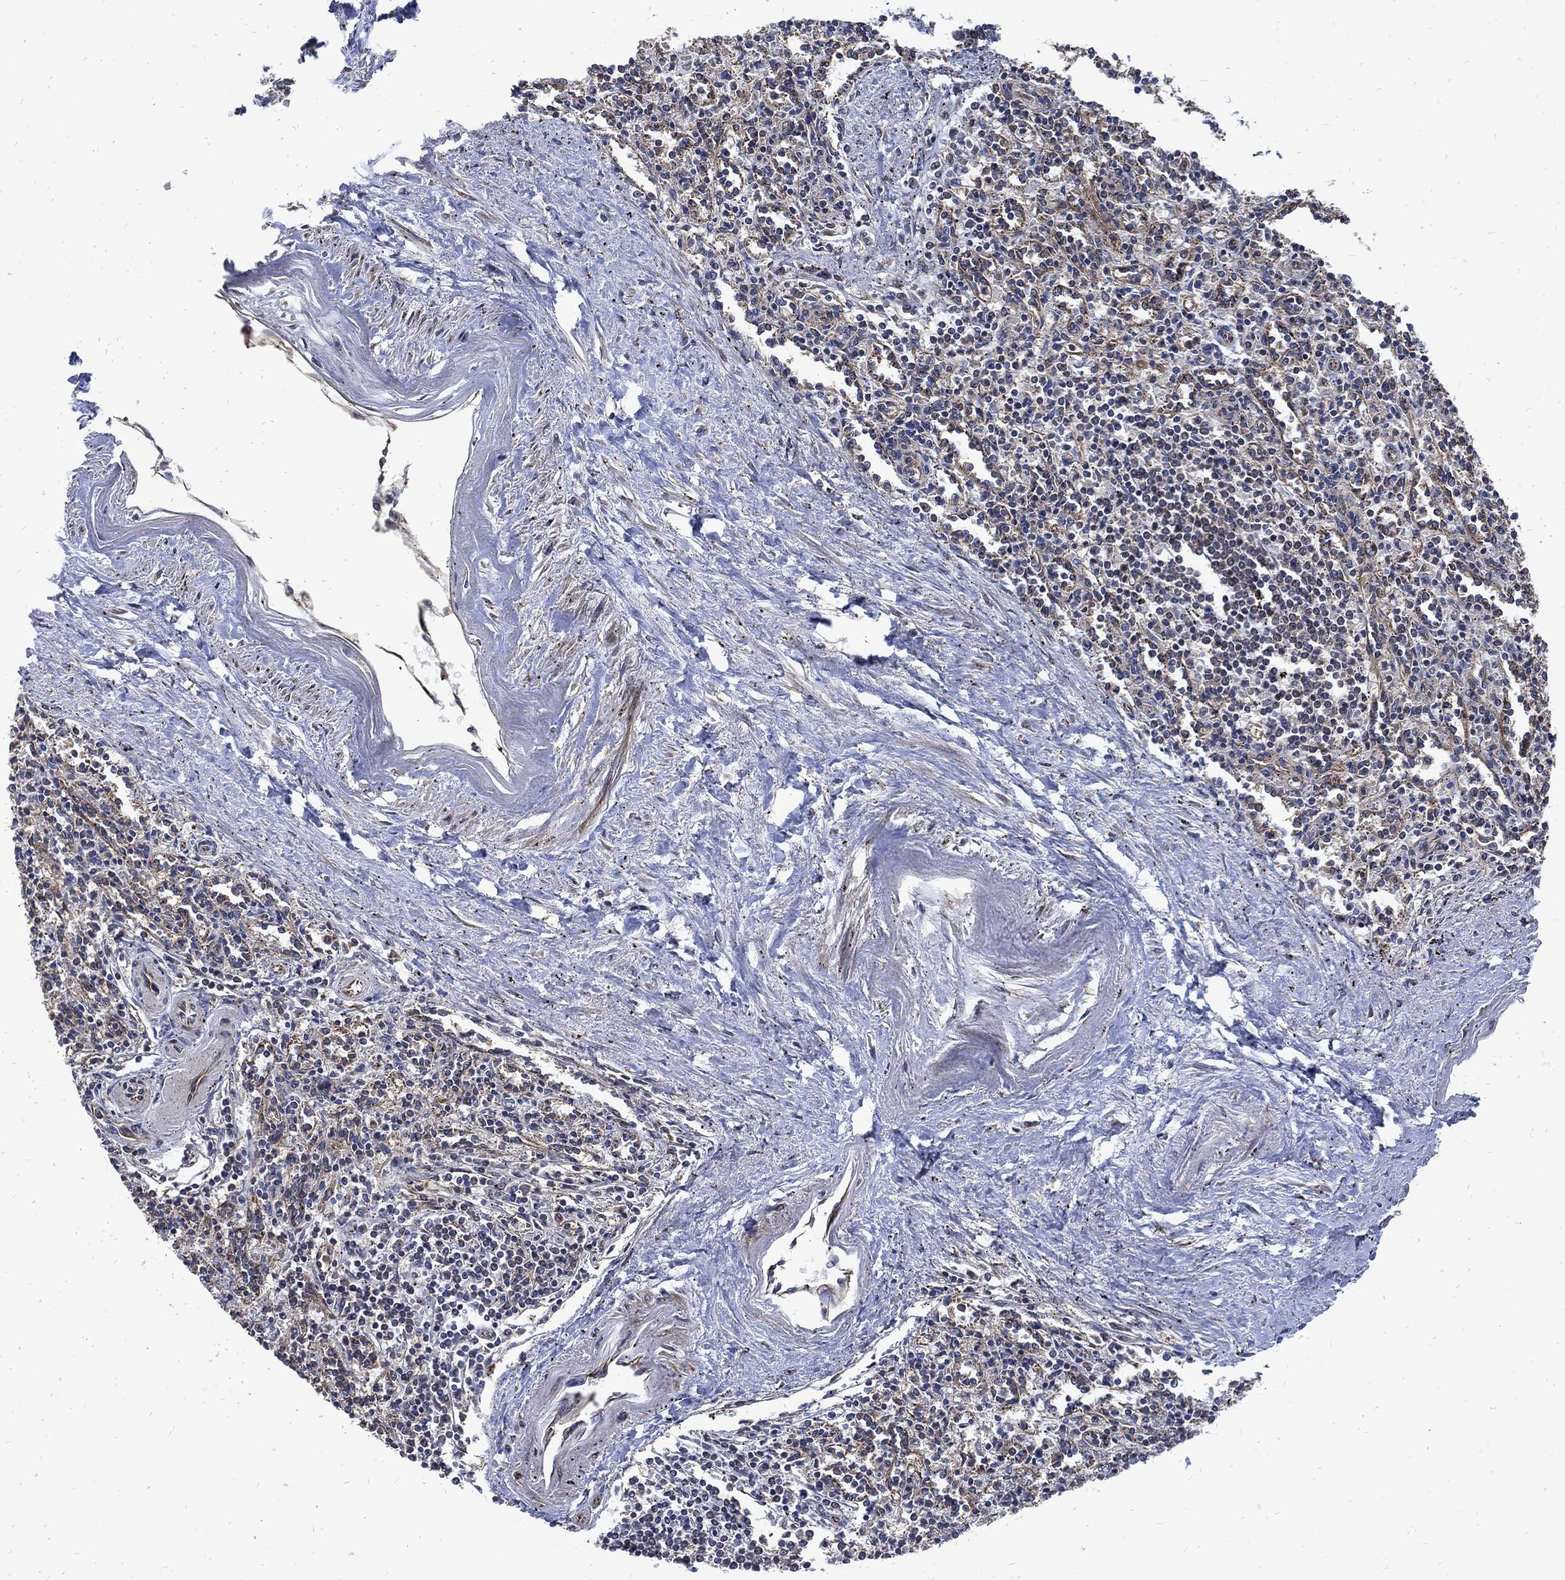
{"staining": {"intensity": "negative", "quantity": "none", "location": "none"}, "tissue": "spleen", "cell_type": "Cells in red pulp", "image_type": "normal", "snomed": [{"axis": "morphology", "description": "Normal tissue, NOS"}, {"axis": "topography", "description": "Spleen"}], "caption": "IHC image of unremarkable human spleen stained for a protein (brown), which demonstrates no staining in cells in red pulp.", "gene": "DCTN1", "patient": {"sex": "male", "age": 69}}